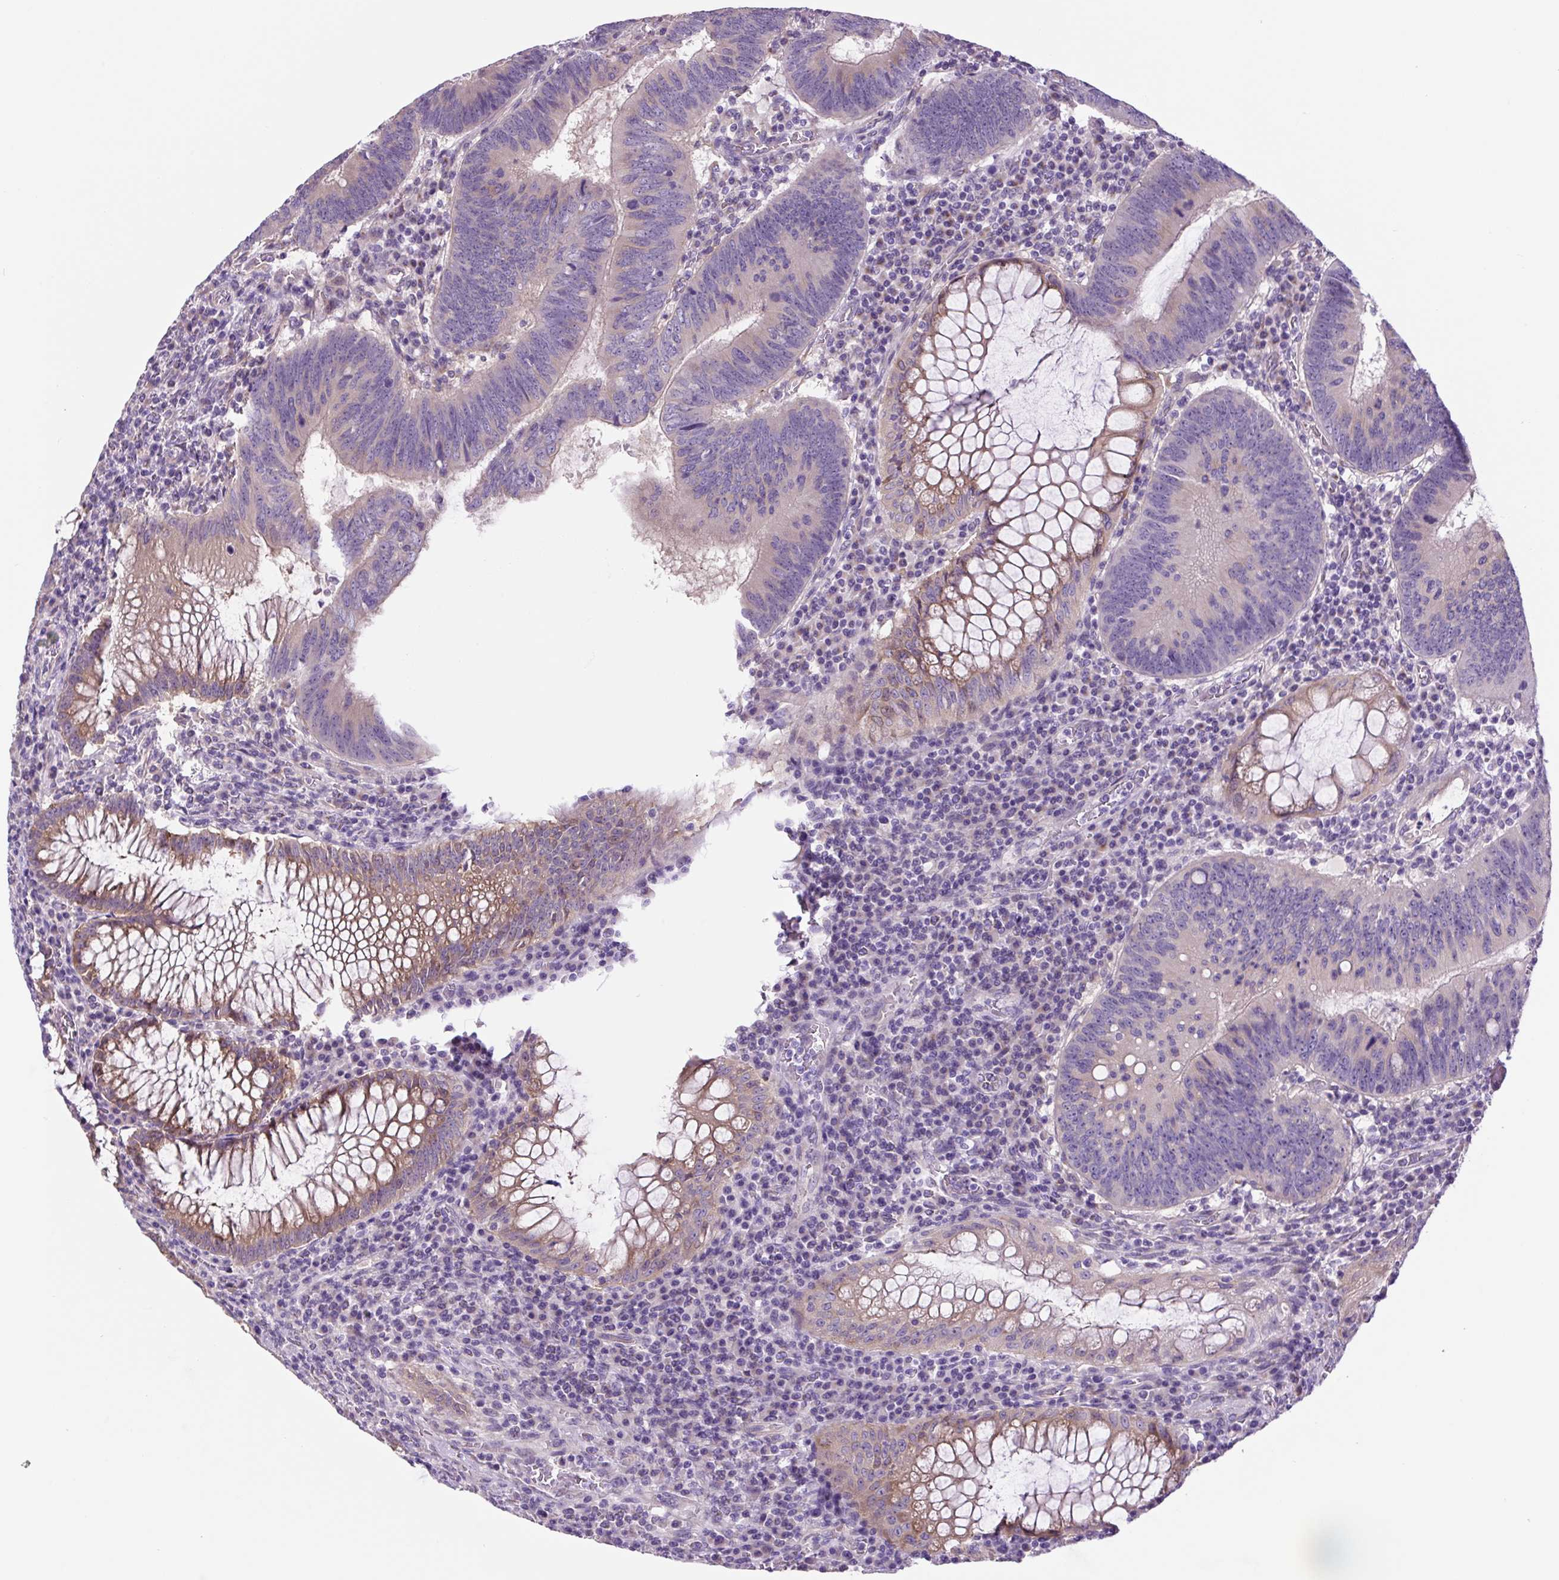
{"staining": {"intensity": "negative", "quantity": "none", "location": "none"}, "tissue": "colorectal cancer", "cell_type": "Tumor cells", "image_type": "cancer", "snomed": [{"axis": "morphology", "description": "Adenocarcinoma, NOS"}, {"axis": "topography", "description": "Colon"}], "caption": "Immunohistochemical staining of colorectal cancer displays no significant positivity in tumor cells.", "gene": "GORASP1", "patient": {"sex": "male", "age": 67}}